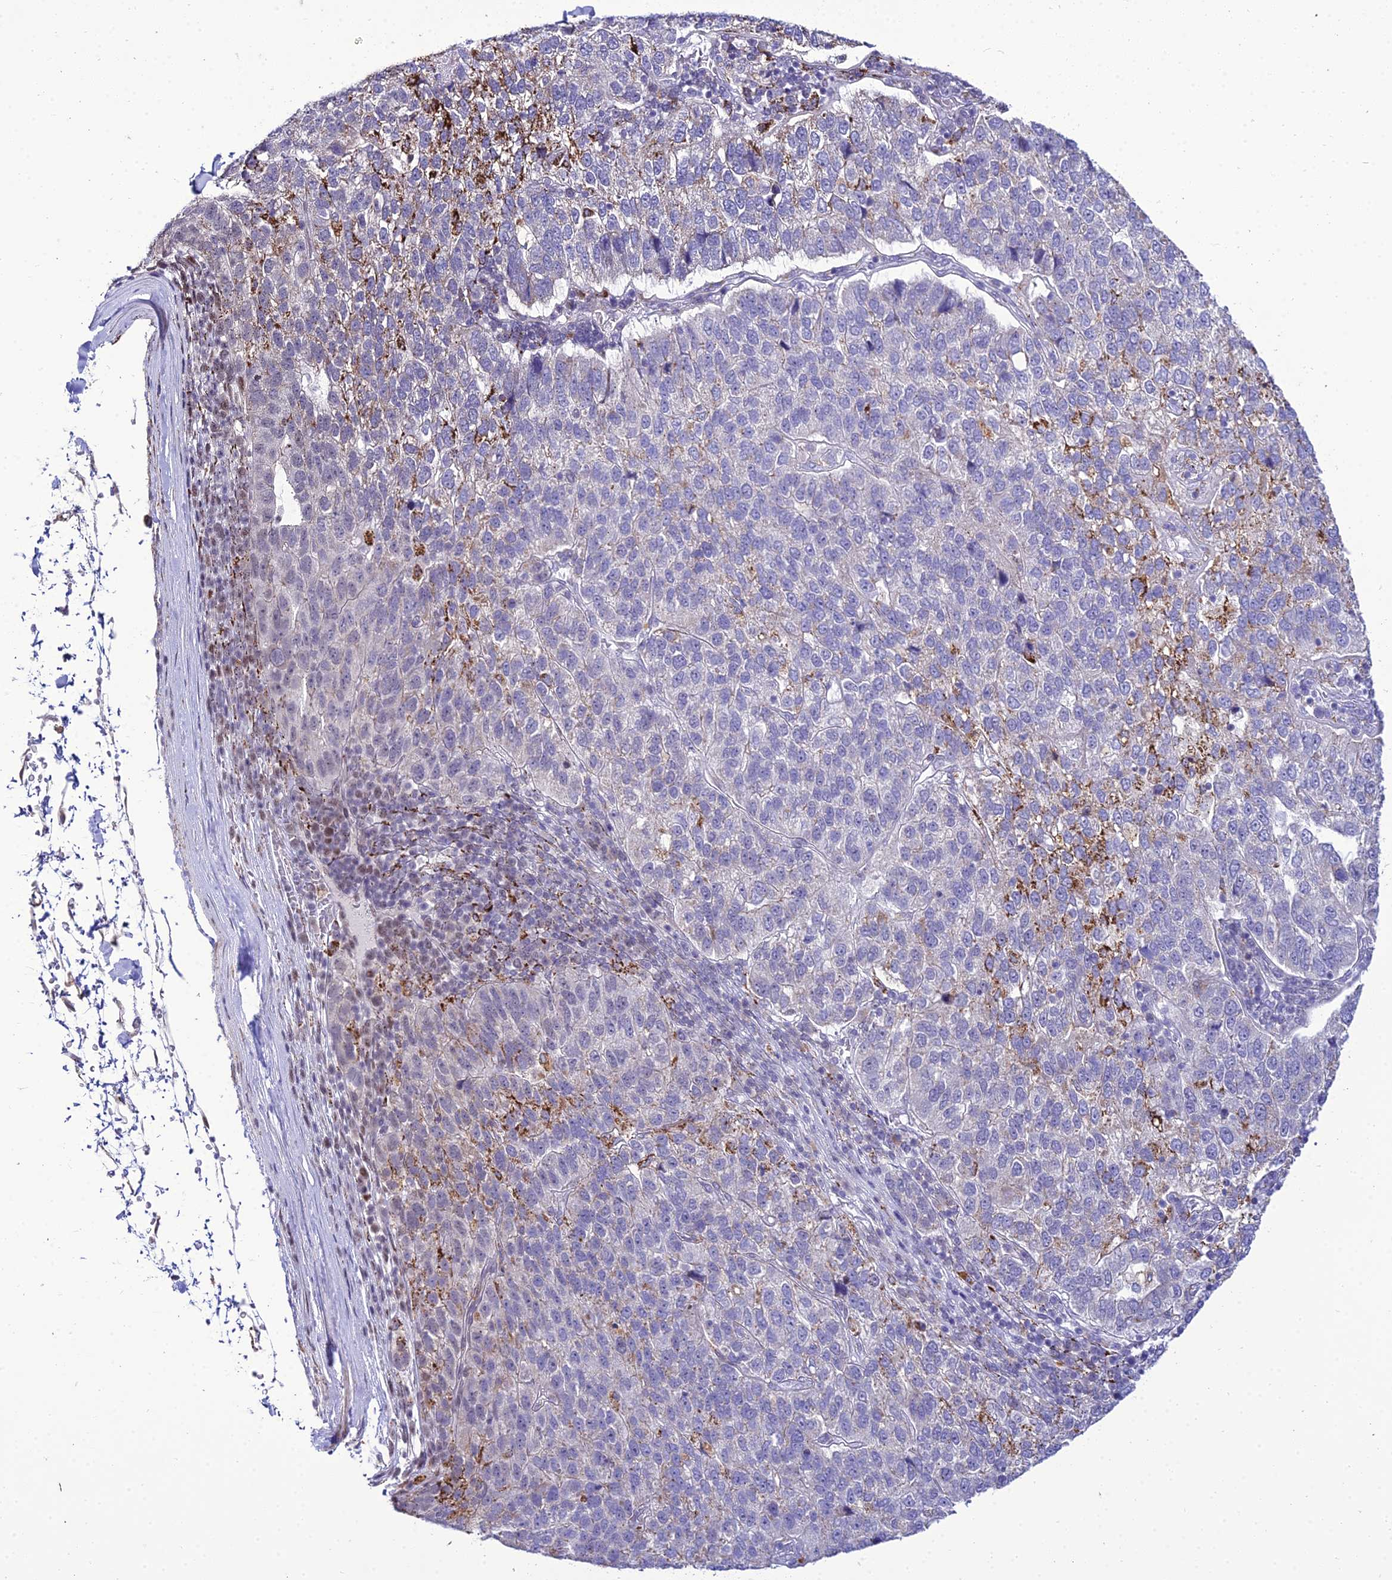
{"staining": {"intensity": "negative", "quantity": "none", "location": "none"}, "tissue": "pancreatic cancer", "cell_type": "Tumor cells", "image_type": "cancer", "snomed": [{"axis": "morphology", "description": "Adenocarcinoma, NOS"}, {"axis": "topography", "description": "Pancreas"}], "caption": "This is an IHC photomicrograph of adenocarcinoma (pancreatic). There is no staining in tumor cells.", "gene": "C6orf163", "patient": {"sex": "female", "age": 61}}